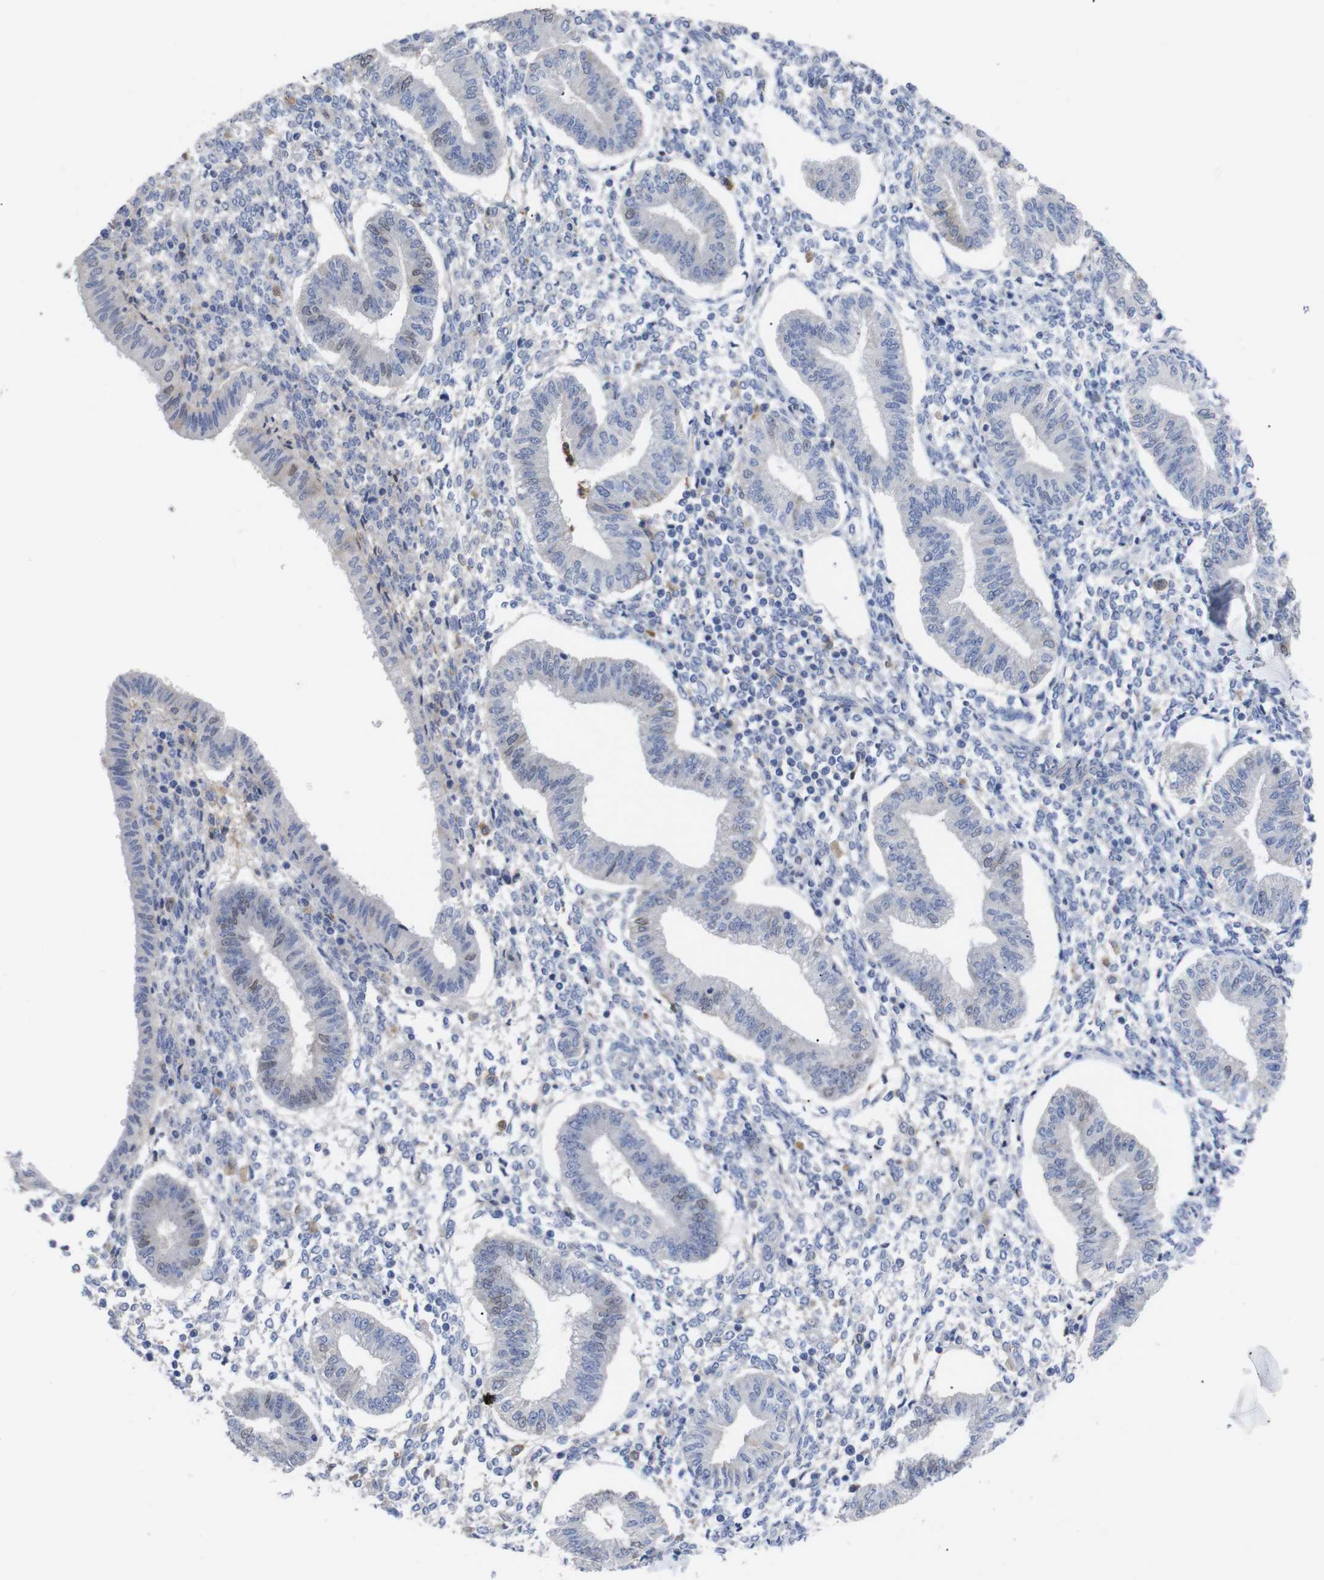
{"staining": {"intensity": "weak", "quantity": "<25%", "location": "cytoplasmic/membranous"}, "tissue": "endometrium", "cell_type": "Cells in endometrial stroma", "image_type": "normal", "snomed": [{"axis": "morphology", "description": "Normal tissue, NOS"}, {"axis": "topography", "description": "Endometrium"}], "caption": "The immunohistochemistry histopathology image has no significant expression in cells in endometrial stroma of endometrium. (DAB (3,3'-diaminobenzidine) immunohistochemistry (IHC) visualized using brightfield microscopy, high magnification).", "gene": "C5AR1", "patient": {"sex": "female", "age": 50}}